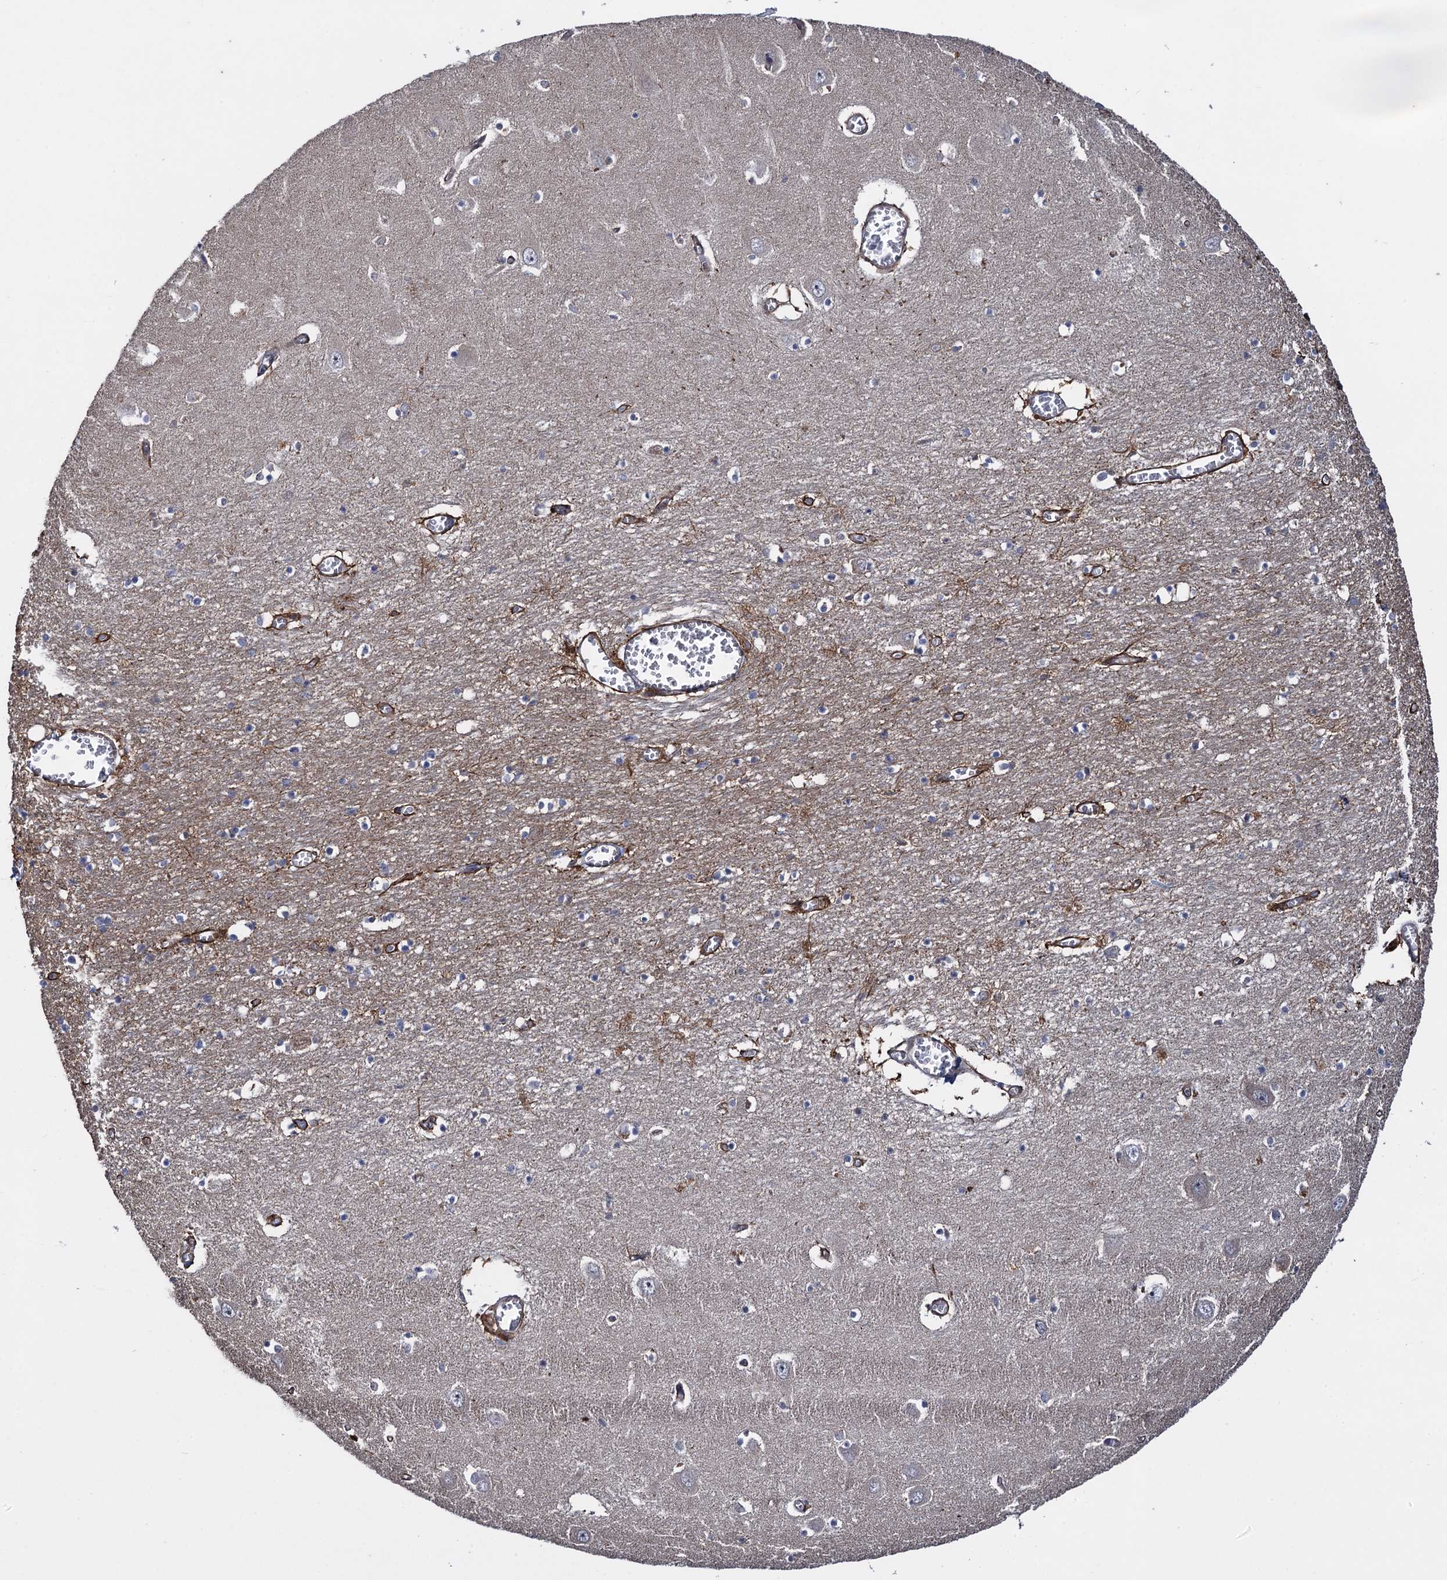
{"staining": {"intensity": "negative", "quantity": "none", "location": "none"}, "tissue": "hippocampus", "cell_type": "Glial cells", "image_type": "normal", "snomed": [{"axis": "morphology", "description": "Normal tissue, NOS"}, {"axis": "topography", "description": "Hippocampus"}], "caption": "Histopathology image shows no protein staining in glial cells of normal hippocampus.", "gene": "HAUS1", "patient": {"sex": "male", "age": 70}}